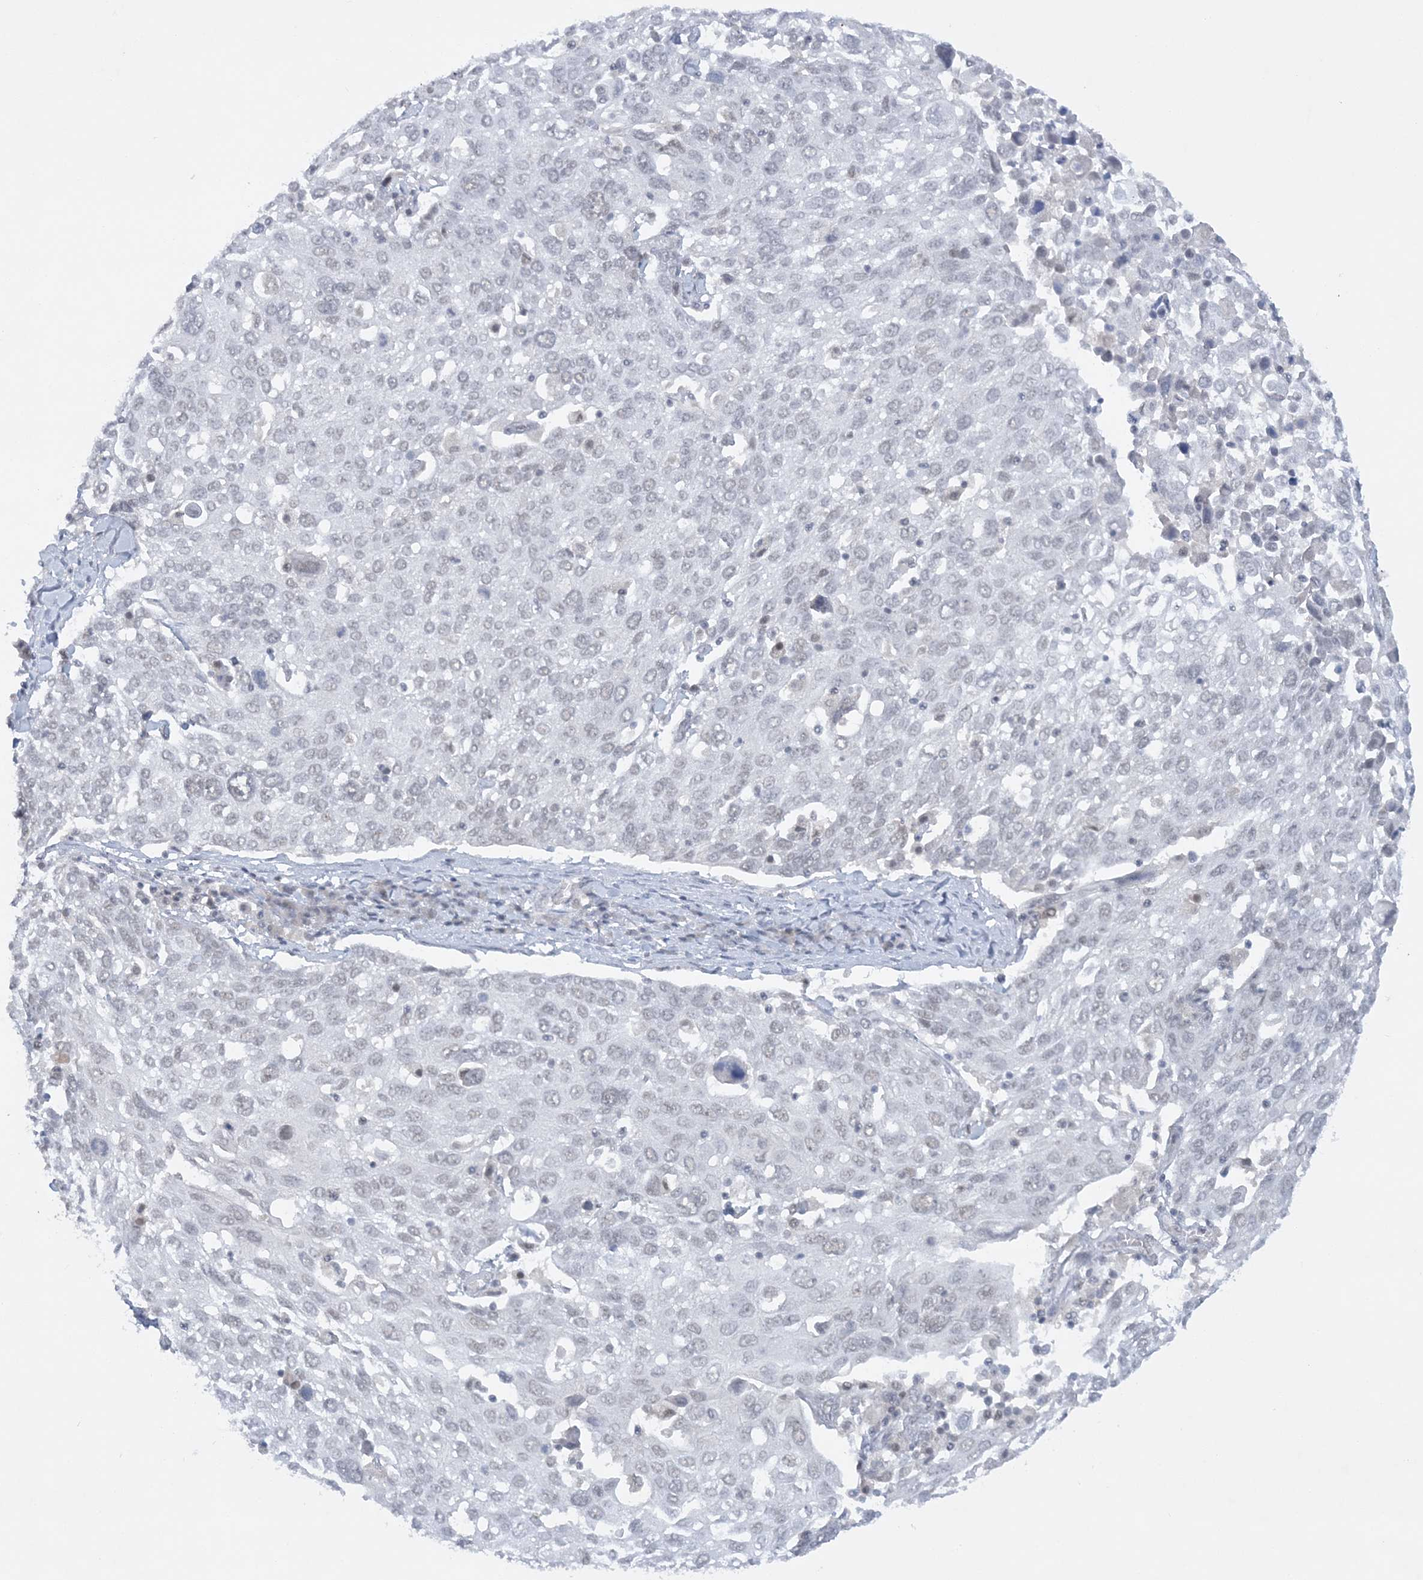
{"staining": {"intensity": "negative", "quantity": "none", "location": "none"}, "tissue": "lung cancer", "cell_type": "Tumor cells", "image_type": "cancer", "snomed": [{"axis": "morphology", "description": "Squamous cell carcinoma, NOS"}, {"axis": "topography", "description": "Lung"}], "caption": "Immunohistochemistry micrograph of neoplastic tissue: human squamous cell carcinoma (lung) stained with DAB shows no significant protein positivity in tumor cells.", "gene": "KMT2D", "patient": {"sex": "male", "age": 65}}